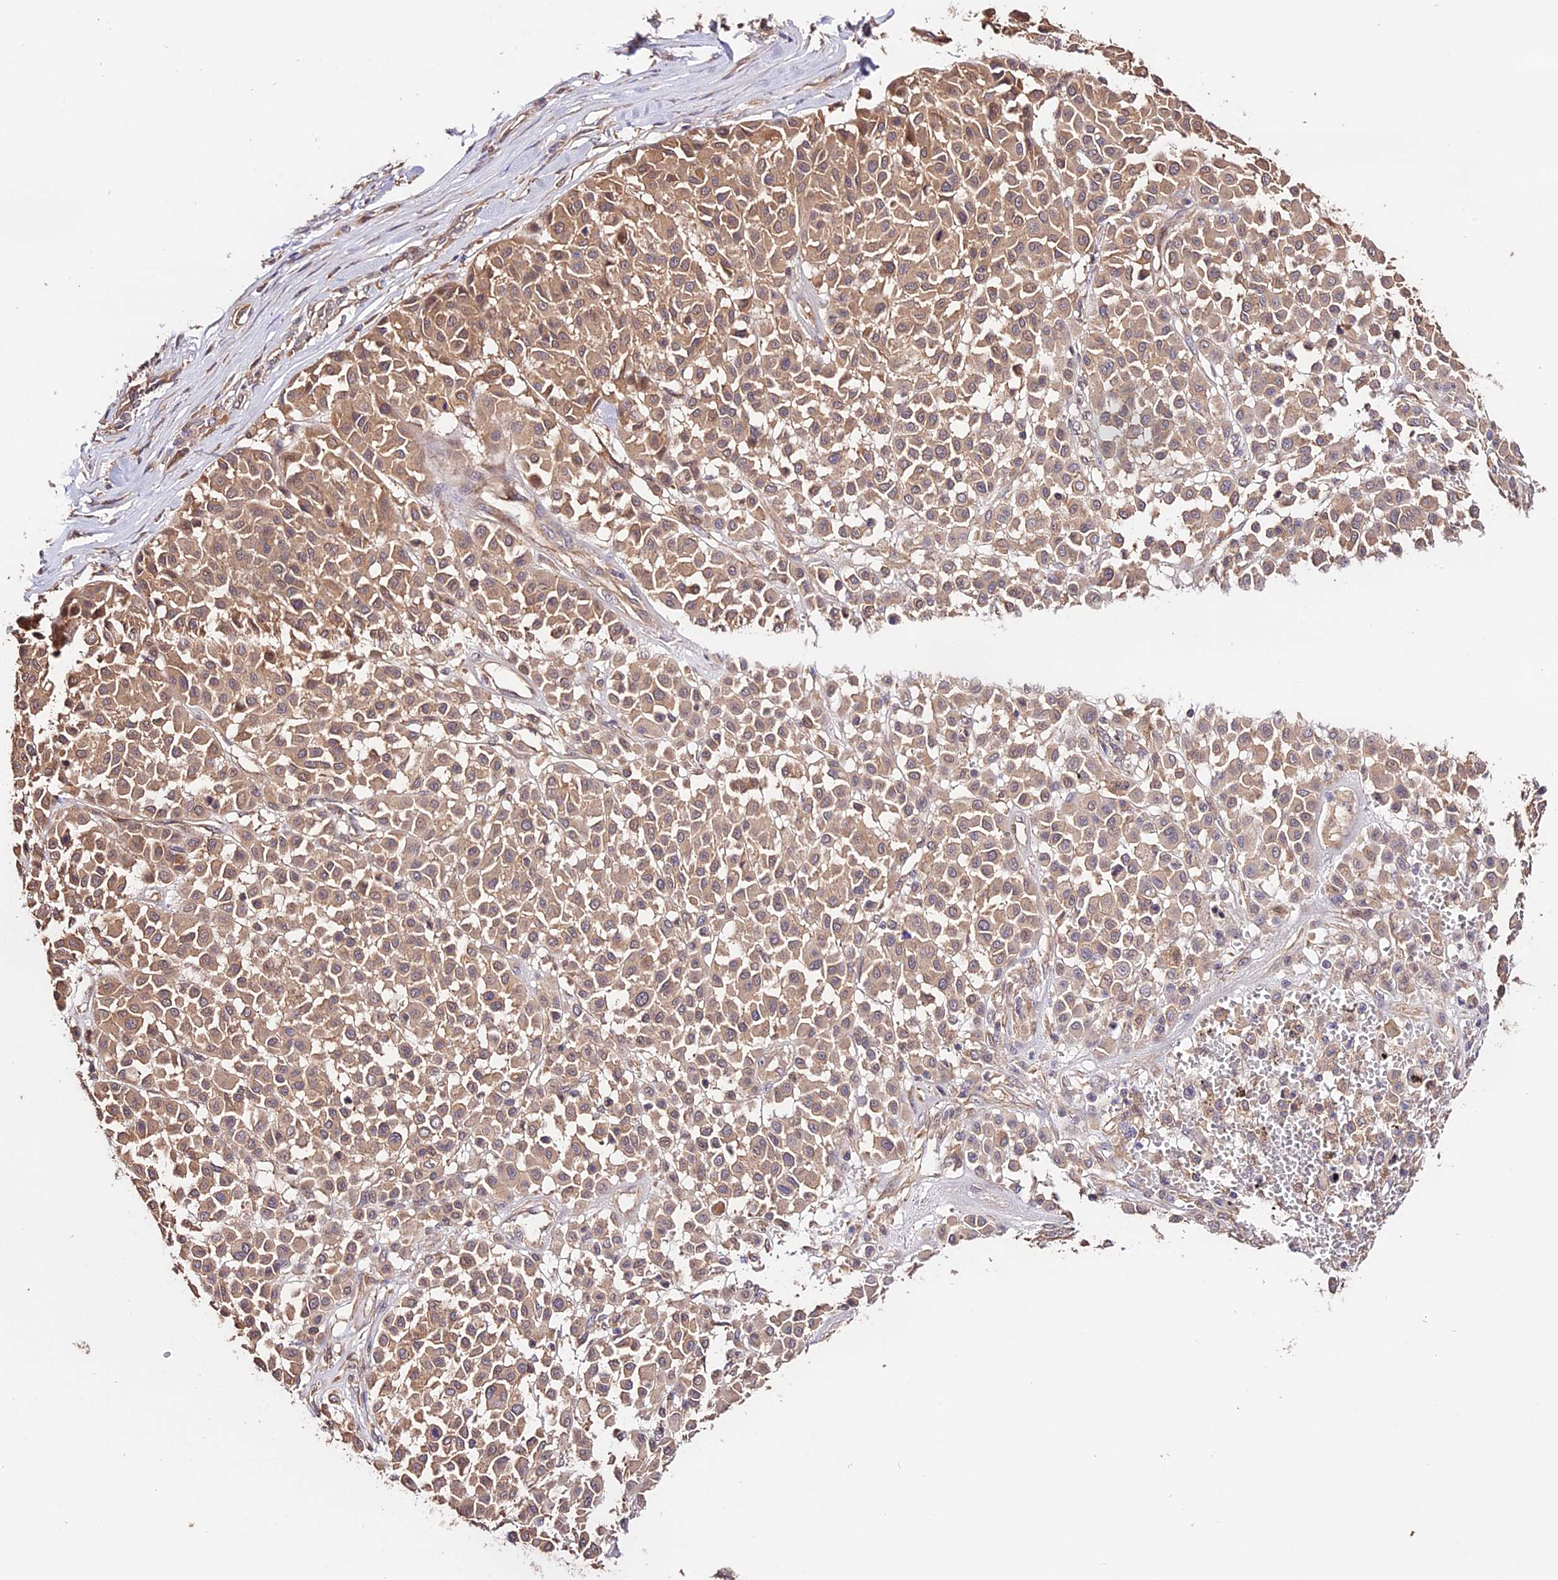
{"staining": {"intensity": "weak", "quantity": ">75%", "location": "cytoplasmic/membranous"}, "tissue": "melanoma", "cell_type": "Tumor cells", "image_type": "cancer", "snomed": [{"axis": "morphology", "description": "Malignant melanoma, Metastatic site"}, {"axis": "topography", "description": "Soft tissue"}], "caption": "Tumor cells exhibit weak cytoplasmic/membranous staining in approximately >75% of cells in melanoma.", "gene": "CES3", "patient": {"sex": "male", "age": 41}}